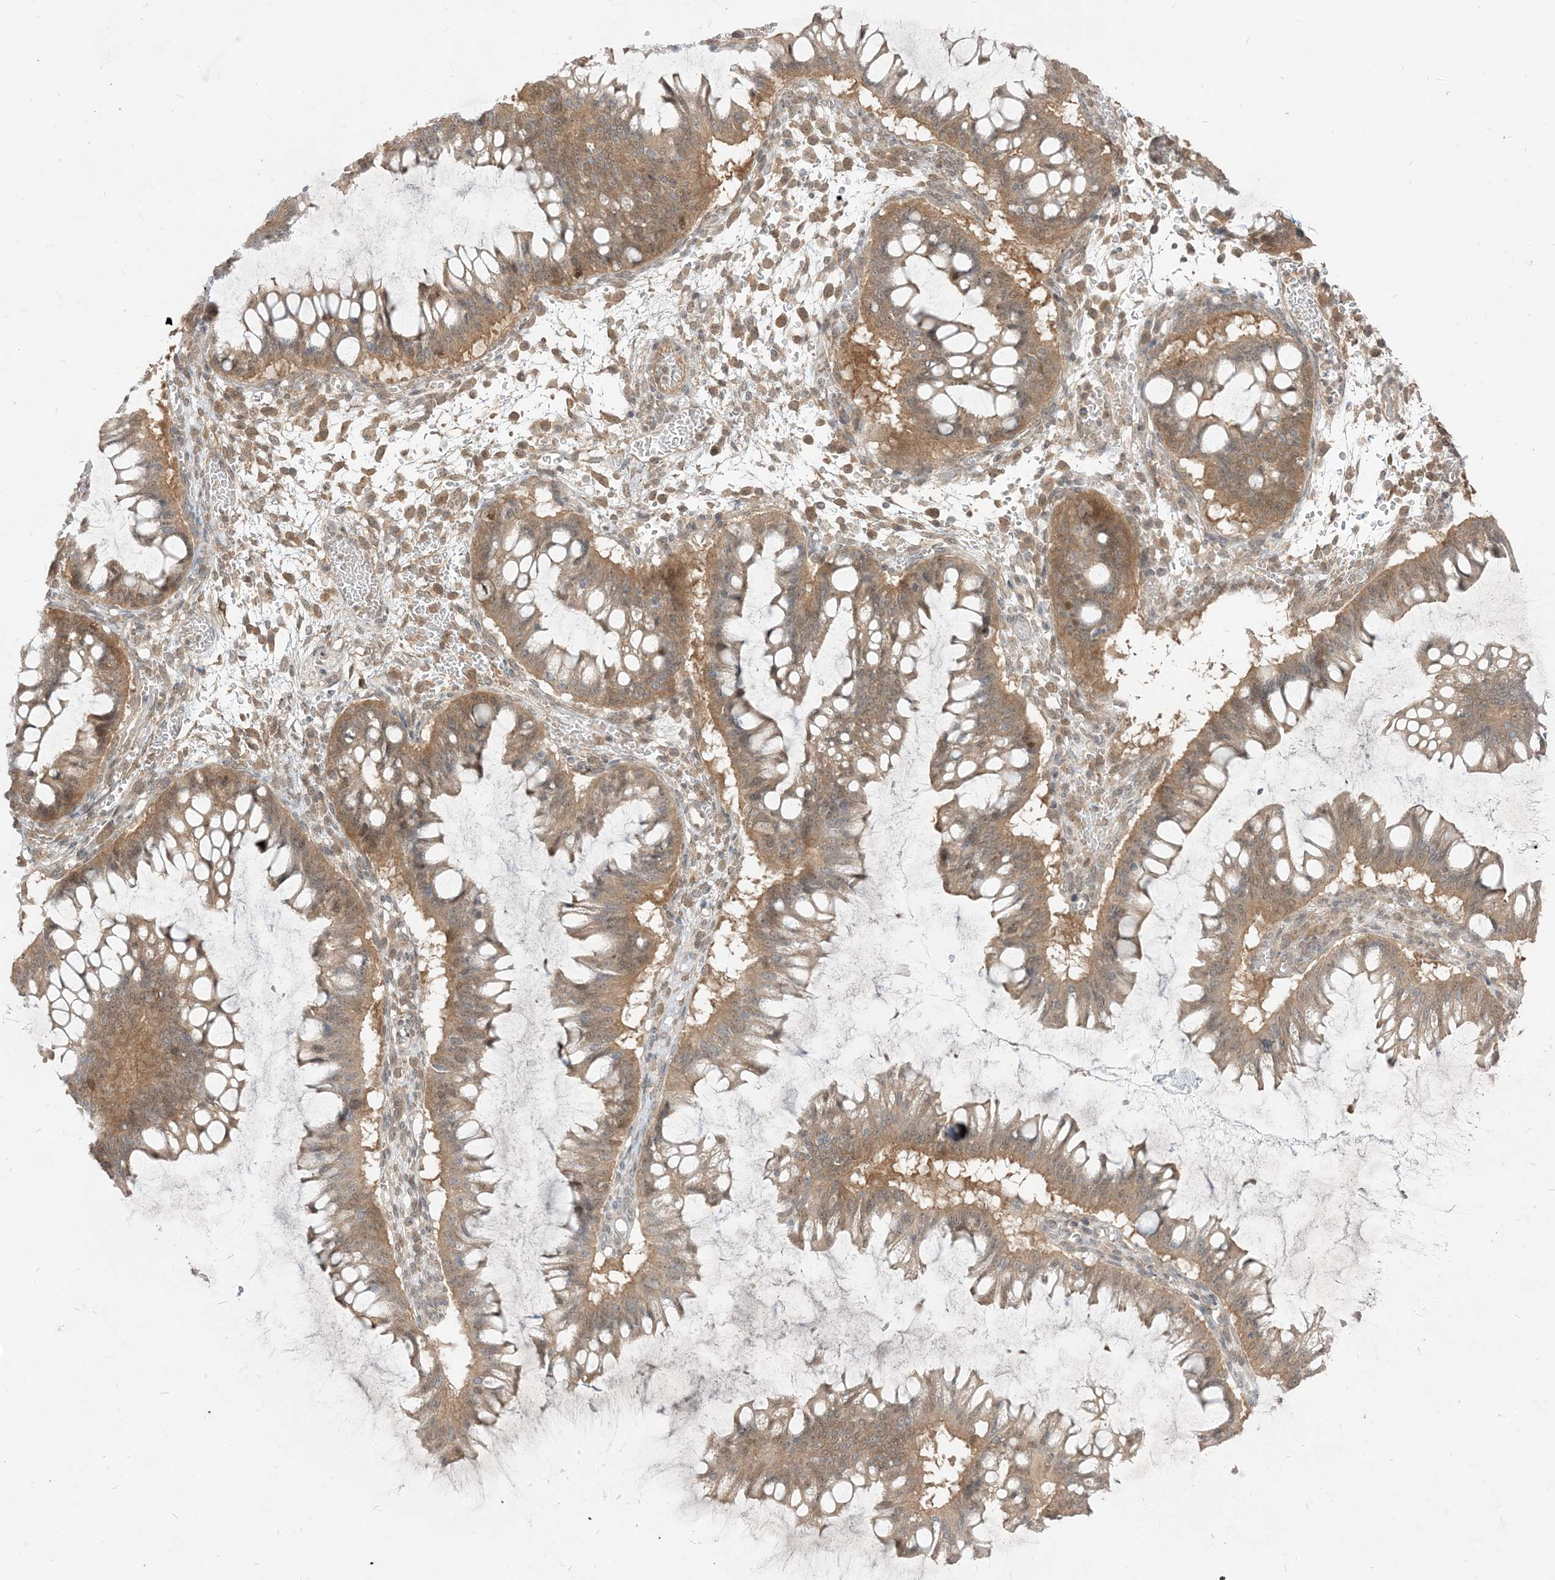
{"staining": {"intensity": "moderate", "quantity": ">75%", "location": "cytoplasmic/membranous"}, "tissue": "ovarian cancer", "cell_type": "Tumor cells", "image_type": "cancer", "snomed": [{"axis": "morphology", "description": "Cystadenocarcinoma, mucinous, NOS"}, {"axis": "topography", "description": "Ovary"}], "caption": "Mucinous cystadenocarcinoma (ovarian) stained with IHC exhibits moderate cytoplasmic/membranous positivity in approximately >75% of tumor cells.", "gene": "TBCC", "patient": {"sex": "female", "age": 73}}